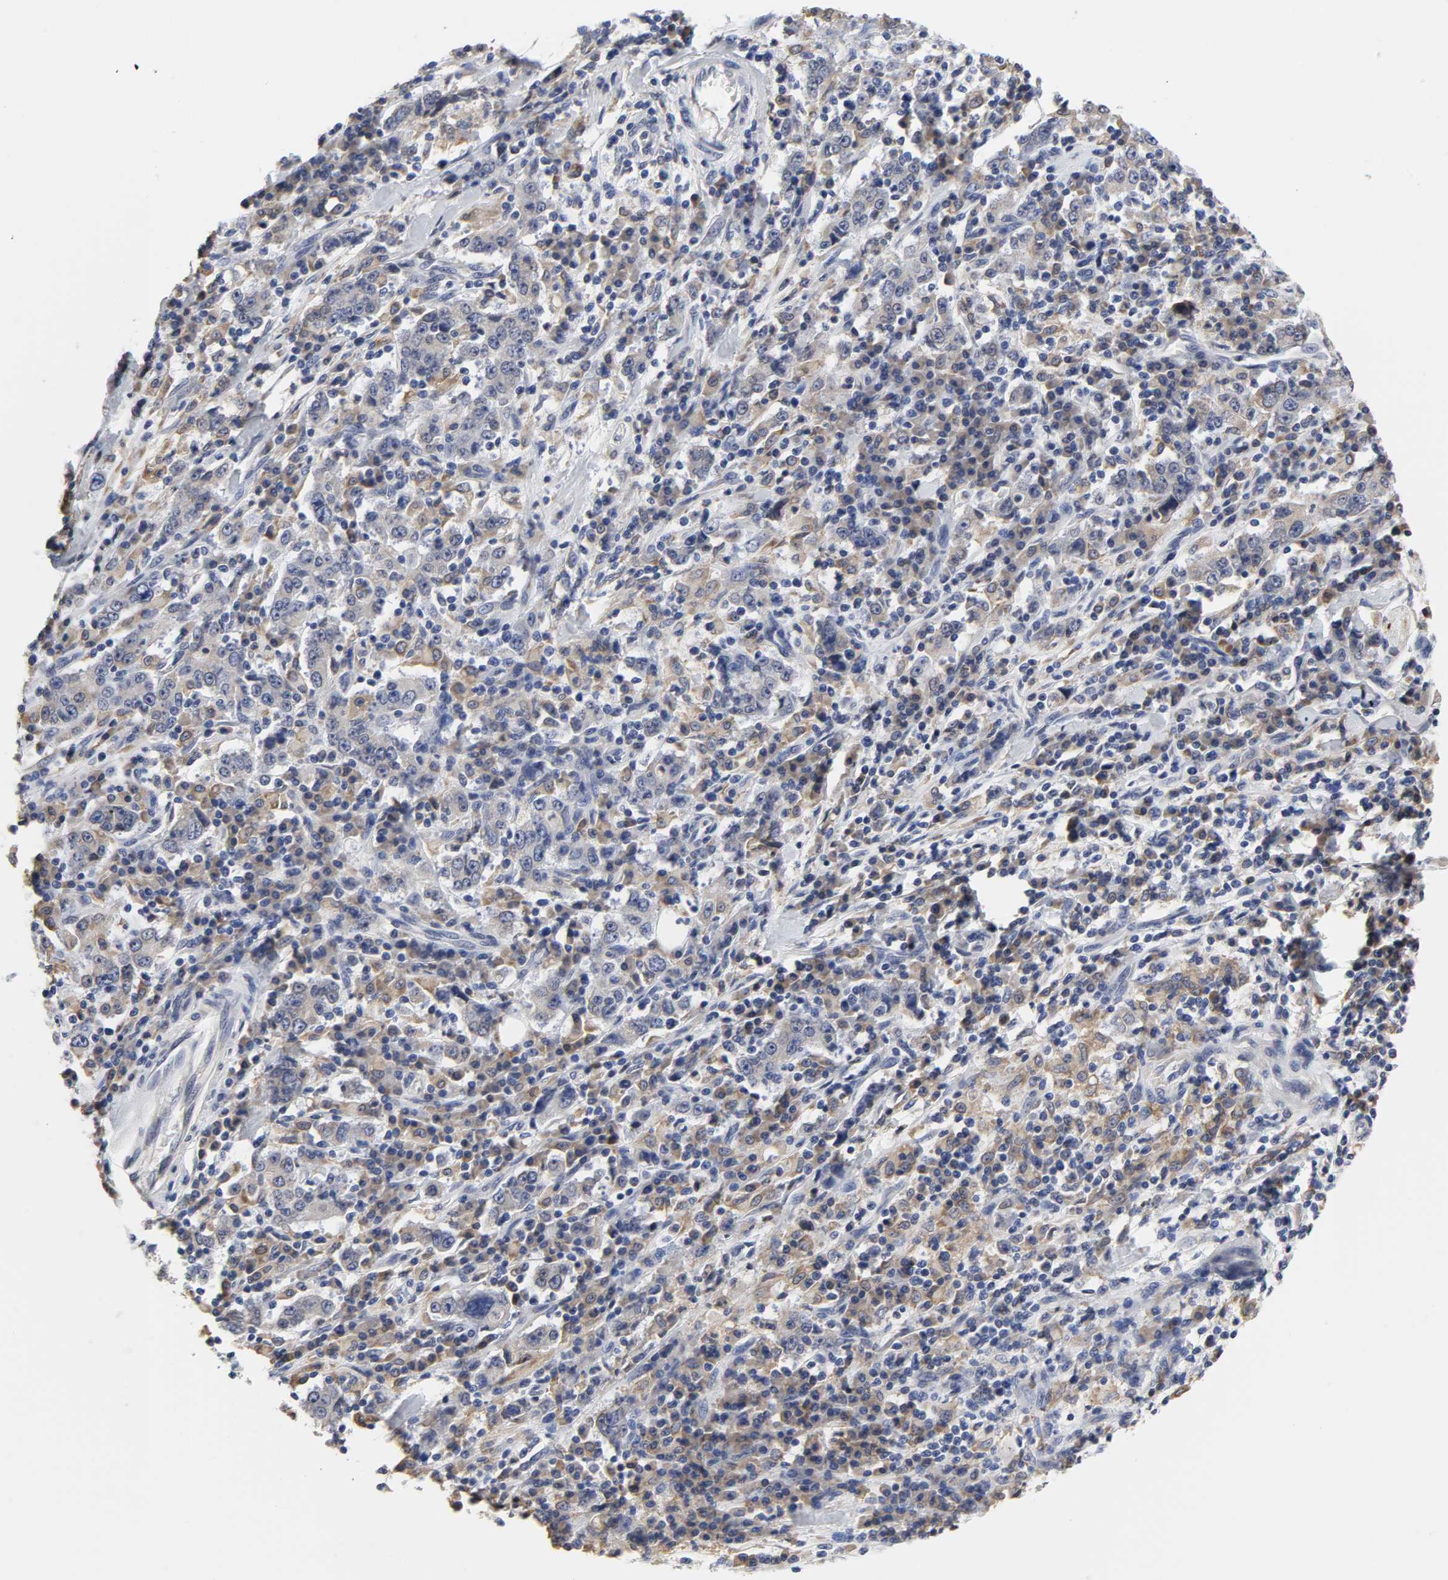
{"staining": {"intensity": "weak", "quantity": "25%-75%", "location": "cytoplasmic/membranous"}, "tissue": "stomach cancer", "cell_type": "Tumor cells", "image_type": "cancer", "snomed": [{"axis": "morphology", "description": "Normal tissue, NOS"}, {"axis": "morphology", "description": "Adenocarcinoma, NOS"}, {"axis": "topography", "description": "Stomach, upper"}, {"axis": "topography", "description": "Stomach"}], "caption": "Stomach cancer (adenocarcinoma) stained for a protein exhibits weak cytoplasmic/membranous positivity in tumor cells.", "gene": "HCK", "patient": {"sex": "male", "age": 59}}